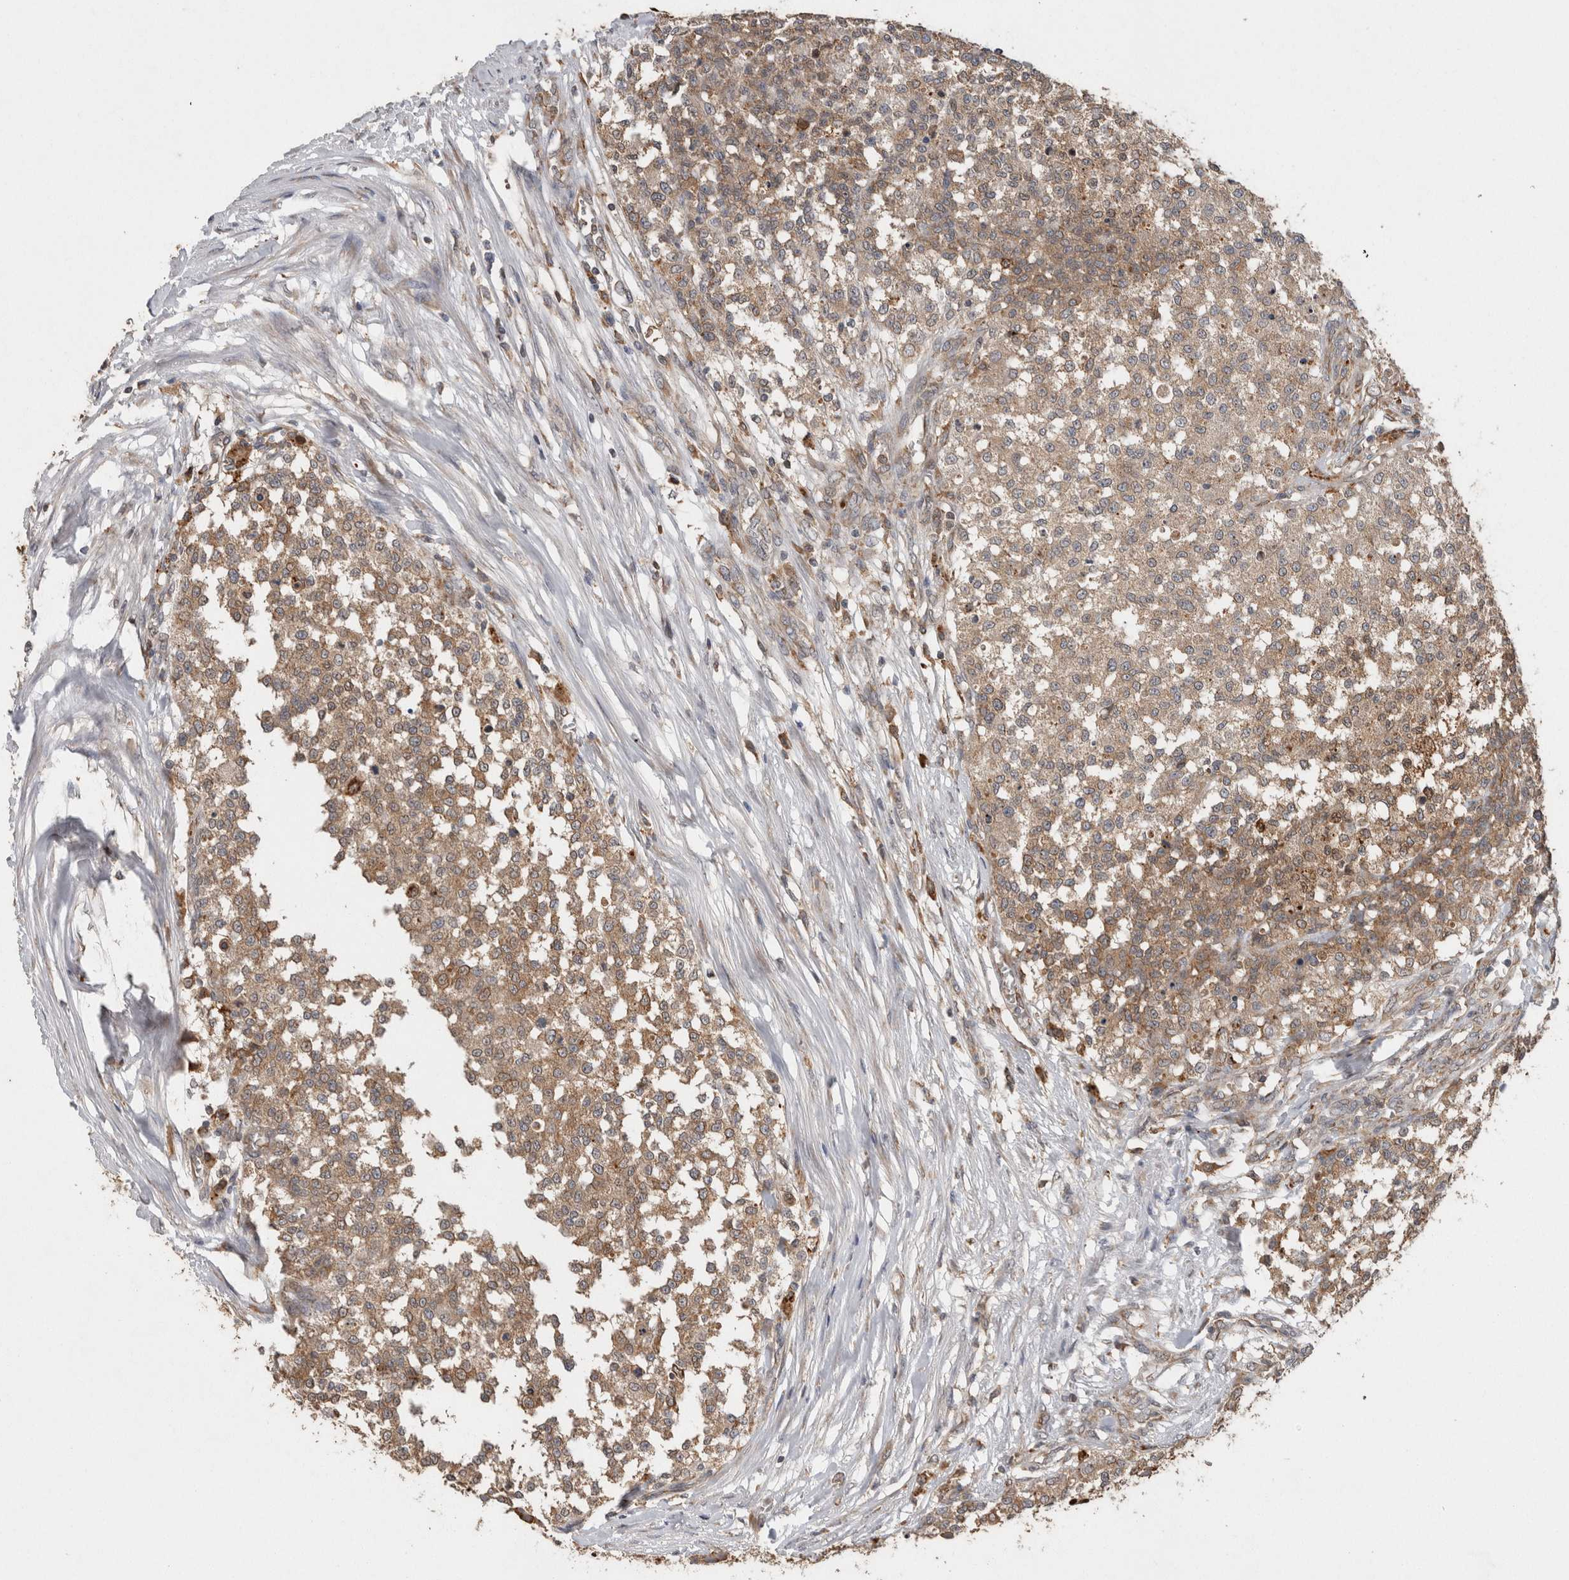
{"staining": {"intensity": "moderate", "quantity": ">75%", "location": "cytoplasmic/membranous"}, "tissue": "testis cancer", "cell_type": "Tumor cells", "image_type": "cancer", "snomed": [{"axis": "morphology", "description": "Seminoma, NOS"}, {"axis": "topography", "description": "Testis"}], "caption": "Testis cancer tissue demonstrates moderate cytoplasmic/membranous expression in about >75% of tumor cells, visualized by immunohistochemistry. Using DAB (3,3'-diaminobenzidine) (brown) and hematoxylin (blue) stains, captured at high magnification using brightfield microscopy.", "gene": "ADGRL3", "patient": {"sex": "male", "age": 59}}